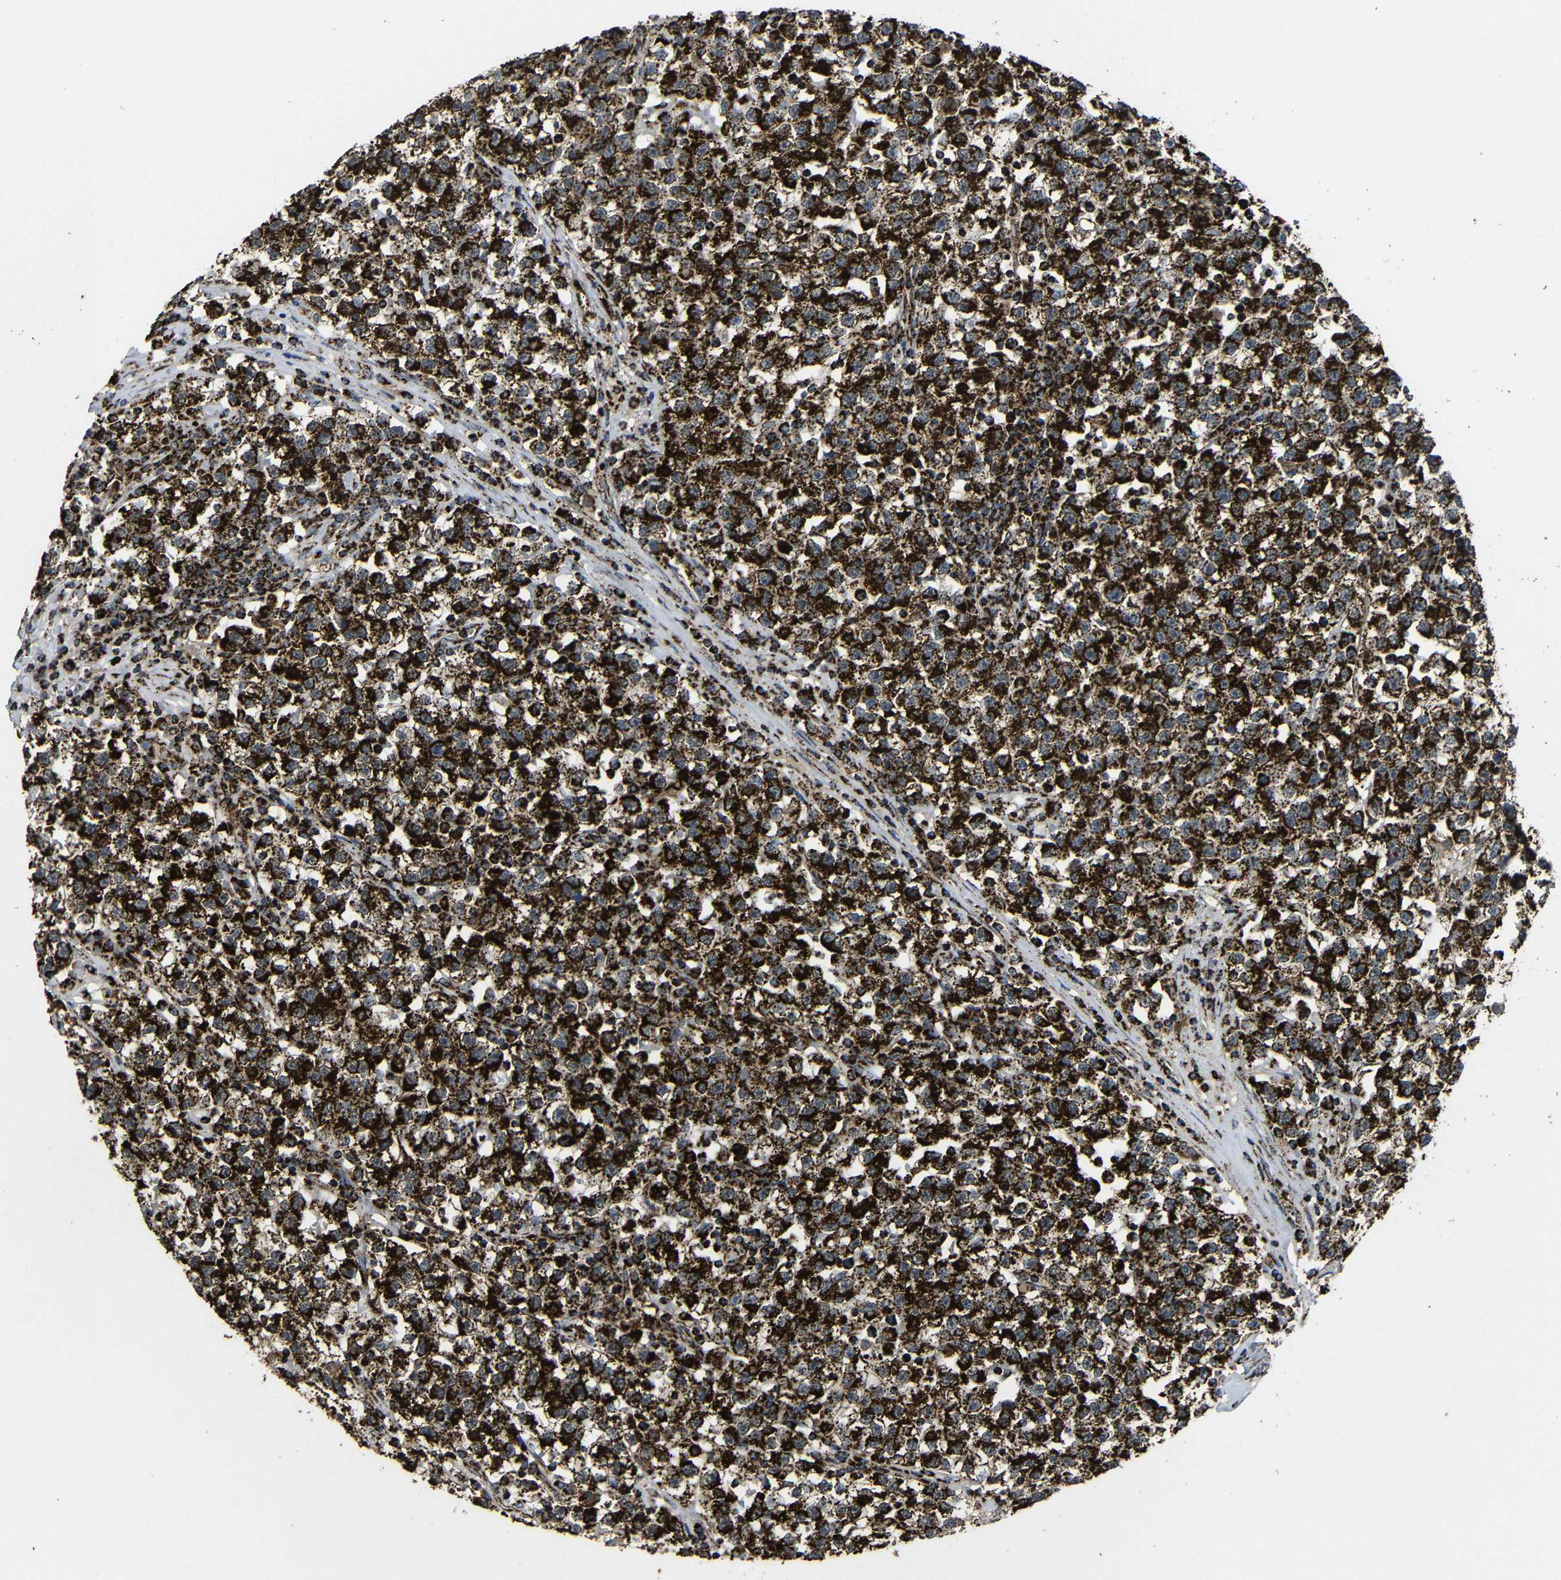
{"staining": {"intensity": "strong", "quantity": ">75%", "location": "cytoplasmic/membranous"}, "tissue": "testis cancer", "cell_type": "Tumor cells", "image_type": "cancer", "snomed": [{"axis": "morphology", "description": "Seminoma, NOS"}, {"axis": "topography", "description": "Testis"}], "caption": "A brown stain labels strong cytoplasmic/membranous expression of a protein in human seminoma (testis) tumor cells. (brown staining indicates protein expression, while blue staining denotes nuclei).", "gene": "ATP5F1A", "patient": {"sex": "male", "age": 22}}